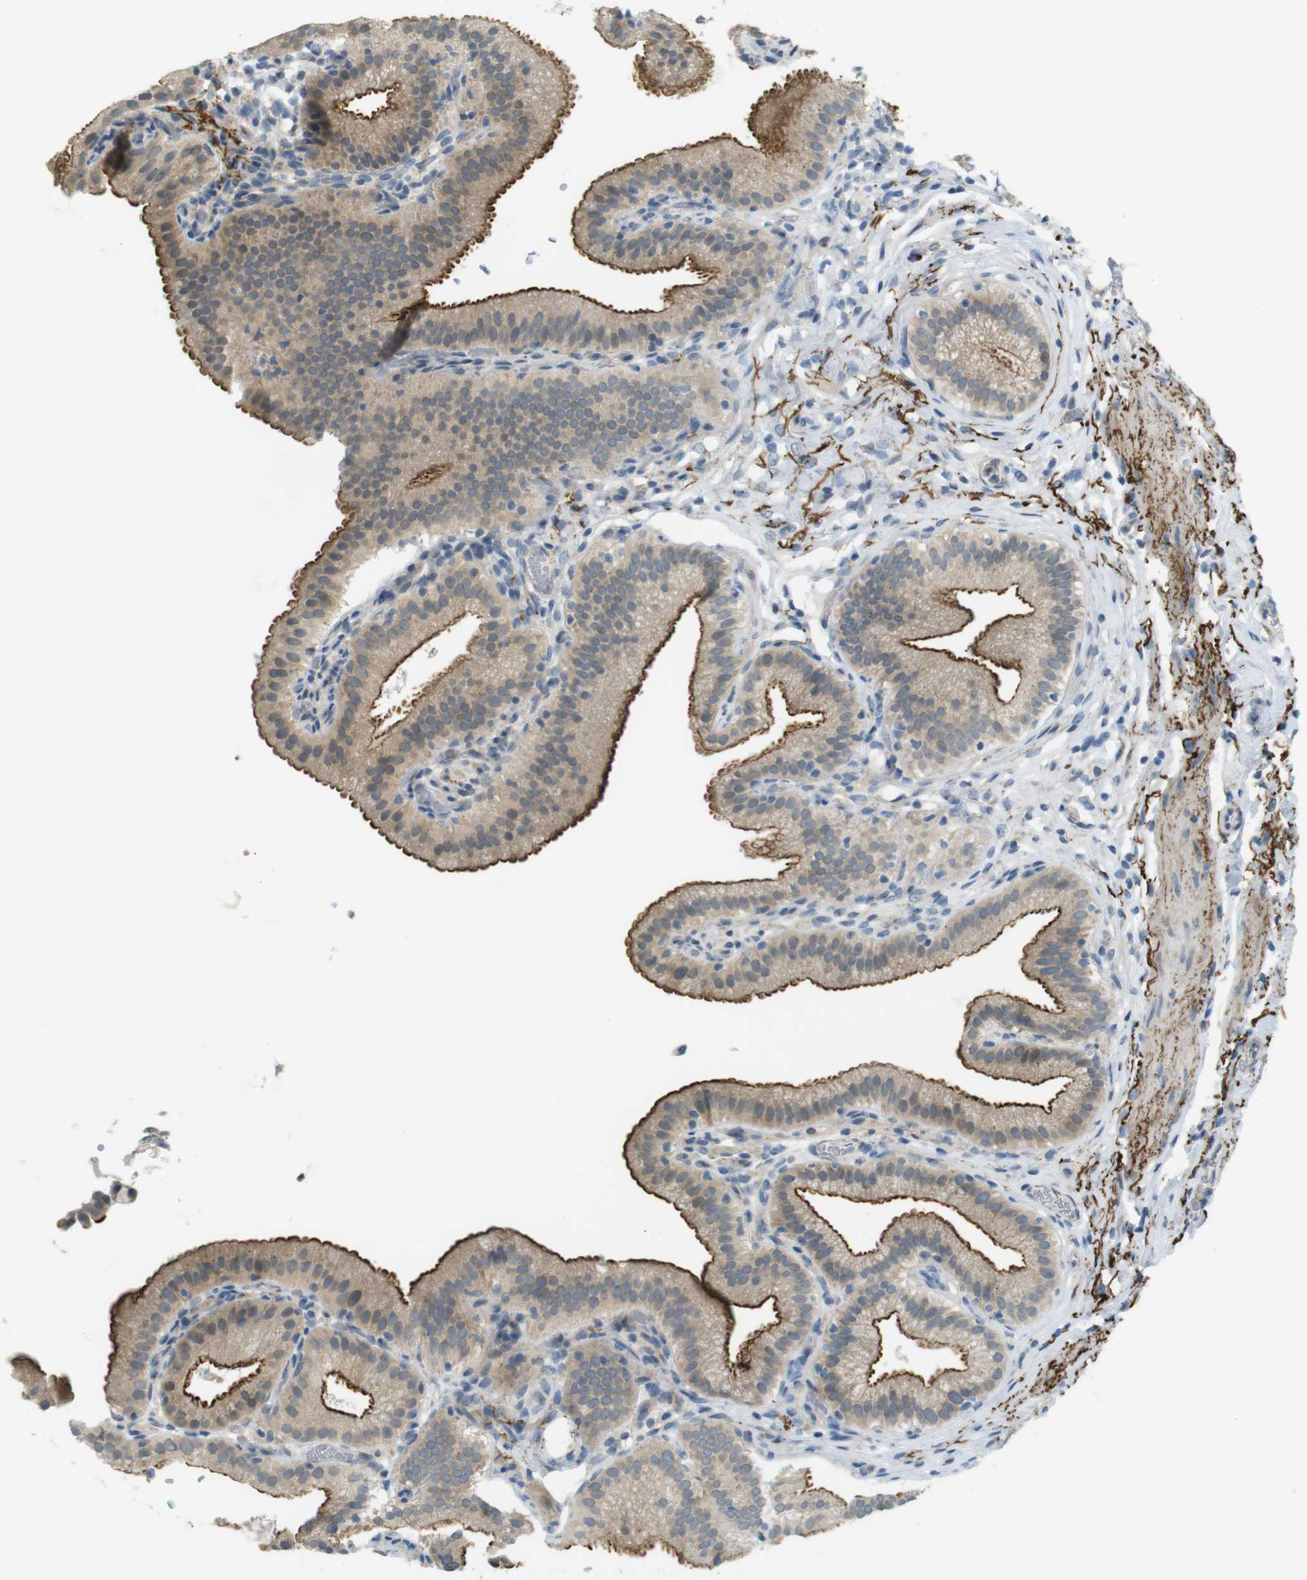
{"staining": {"intensity": "moderate", "quantity": ">75%", "location": "cytoplasmic/membranous"}, "tissue": "gallbladder", "cell_type": "Glandular cells", "image_type": "normal", "snomed": [{"axis": "morphology", "description": "Normal tissue, NOS"}, {"axis": "topography", "description": "Gallbladder"}], "caption": "Immunohistochemical staining of unremarkable gallbladder shows >75% levels of moderate cytoplasmic/membranous protein positivity in approximately >75% of glandular cells. The staining was performed using DAB to visualize the protein expression in brown, while the nuclei were stained in blue with hematoxylin (Magnification: 20x).", "gene": "UGT8", "patient": {"sex": "male", "age": 54}}